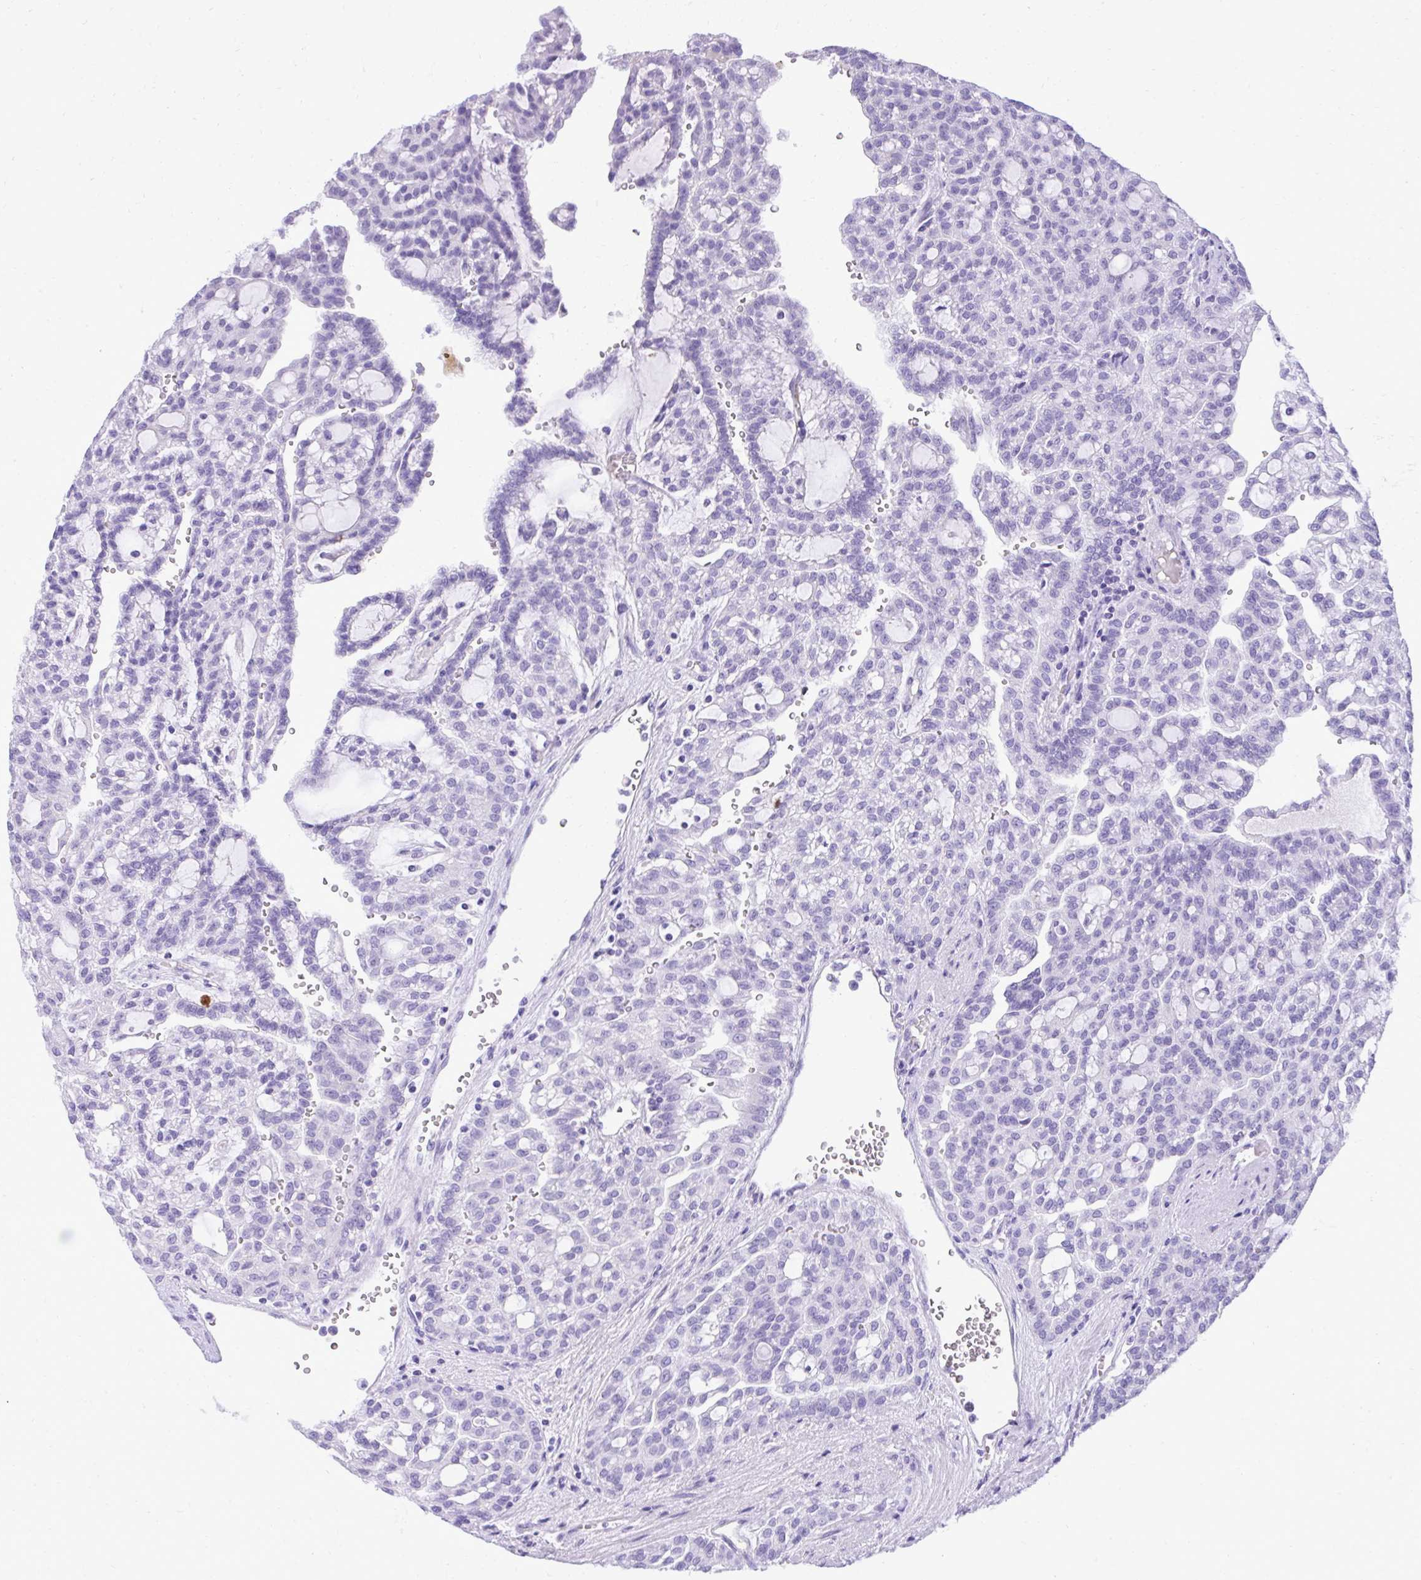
{"staining": {"intensity": "negative", "quantity": "none", "location": "none"}, "tissue": "renal cancer", "cell_type": "Tumor cells", "image_type": "cancer", "snomed": [{"axis": "morphology", "description": "Adenocarcinoma, NOS"}, {"axis": "topography", "description": "Kidney"}], "caption": "Micrograph shows no significant protein expression in tumor cells of renal cancer.", "gene": "ST6GALNAC3", "patient": {"sex": "male", "age": 63}}